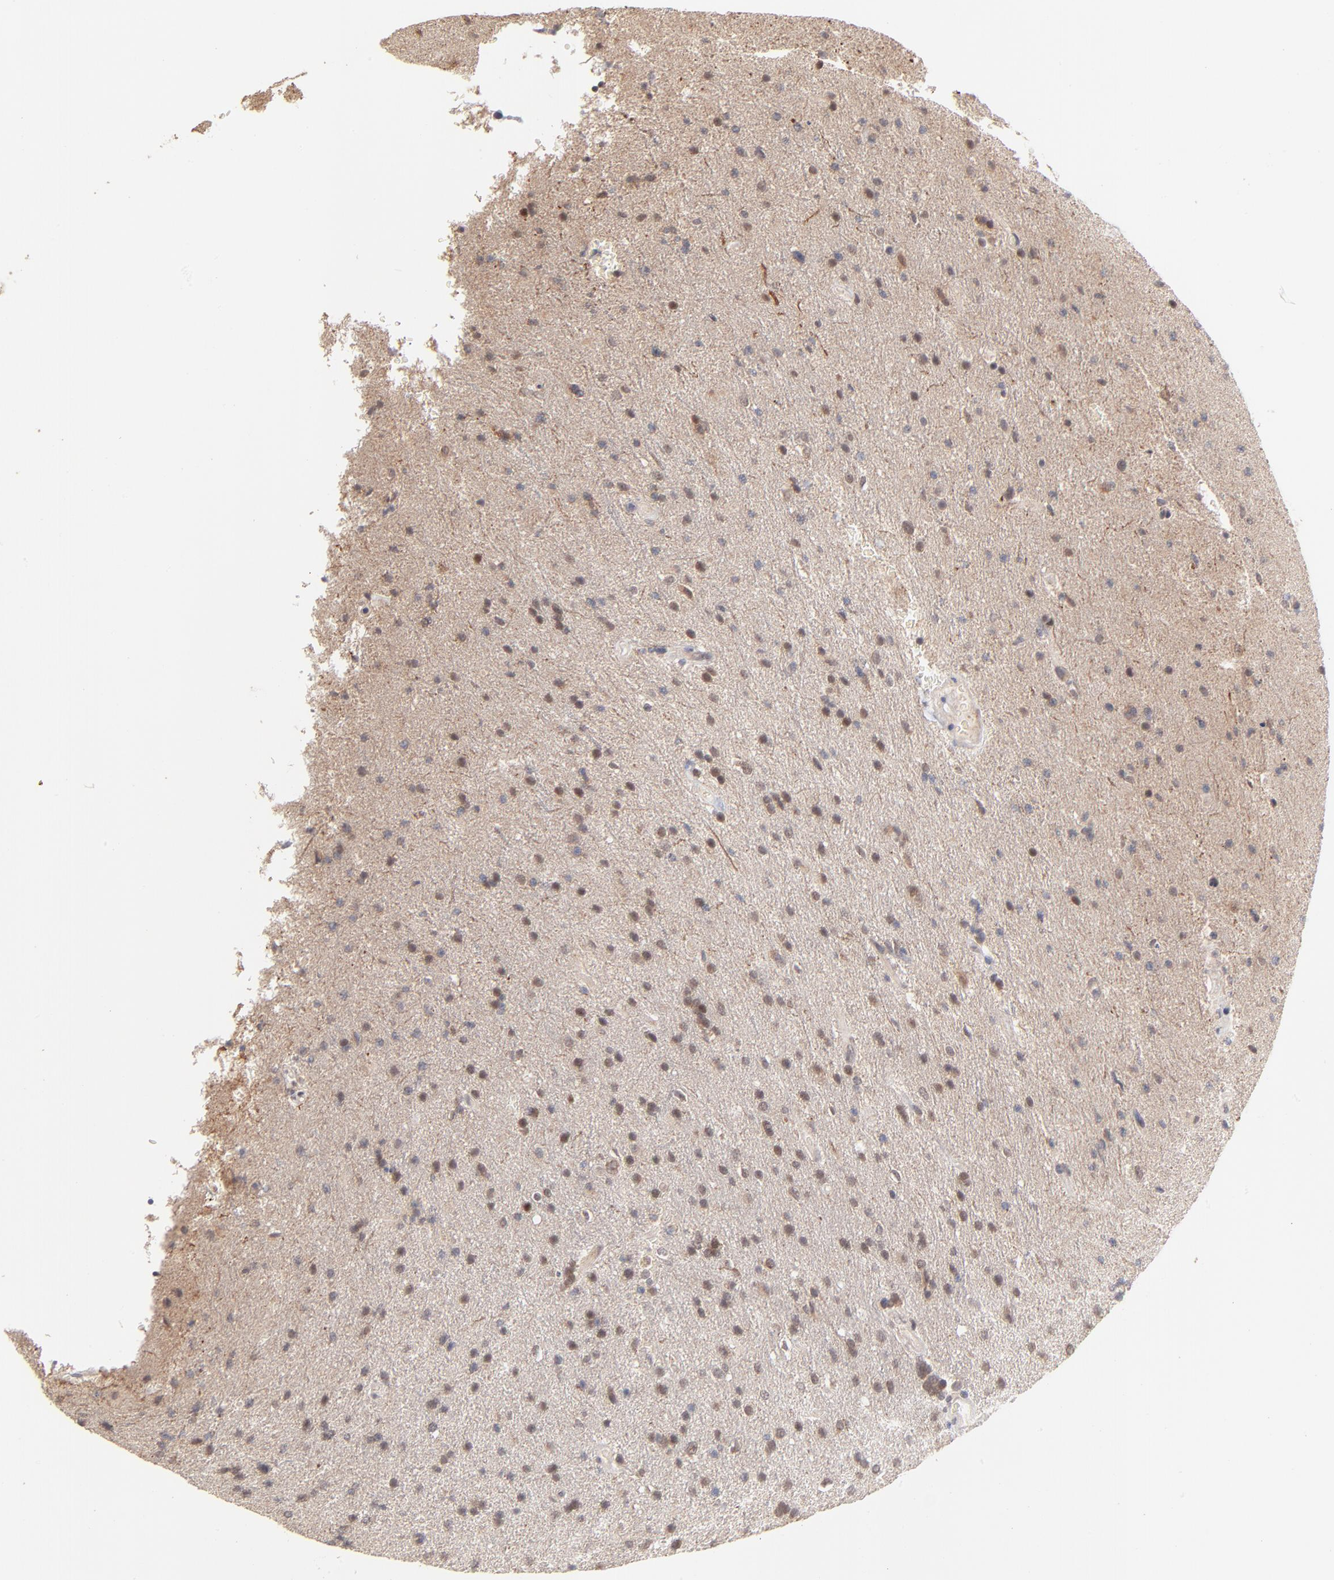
{"staining": {"intensity": "moderate", "quantity": "<25%", "location": "nuclear"}, "tissue": "glioma", "cell_type": "Tumor cells", "image_type": "cancer", "snomed": [{"axis": "morphology", "description": "Glioma, malignant, High grade"}, {"axis": "topography", "description": "Brain"}], "caption": "Immunohistochemistry (IHC) of human glioma exhibits low levels of moderate nuclear staining in about <25% of tumor cells.", "gene": "MSL2", "patient": {"sex": "male", "age": 33}}